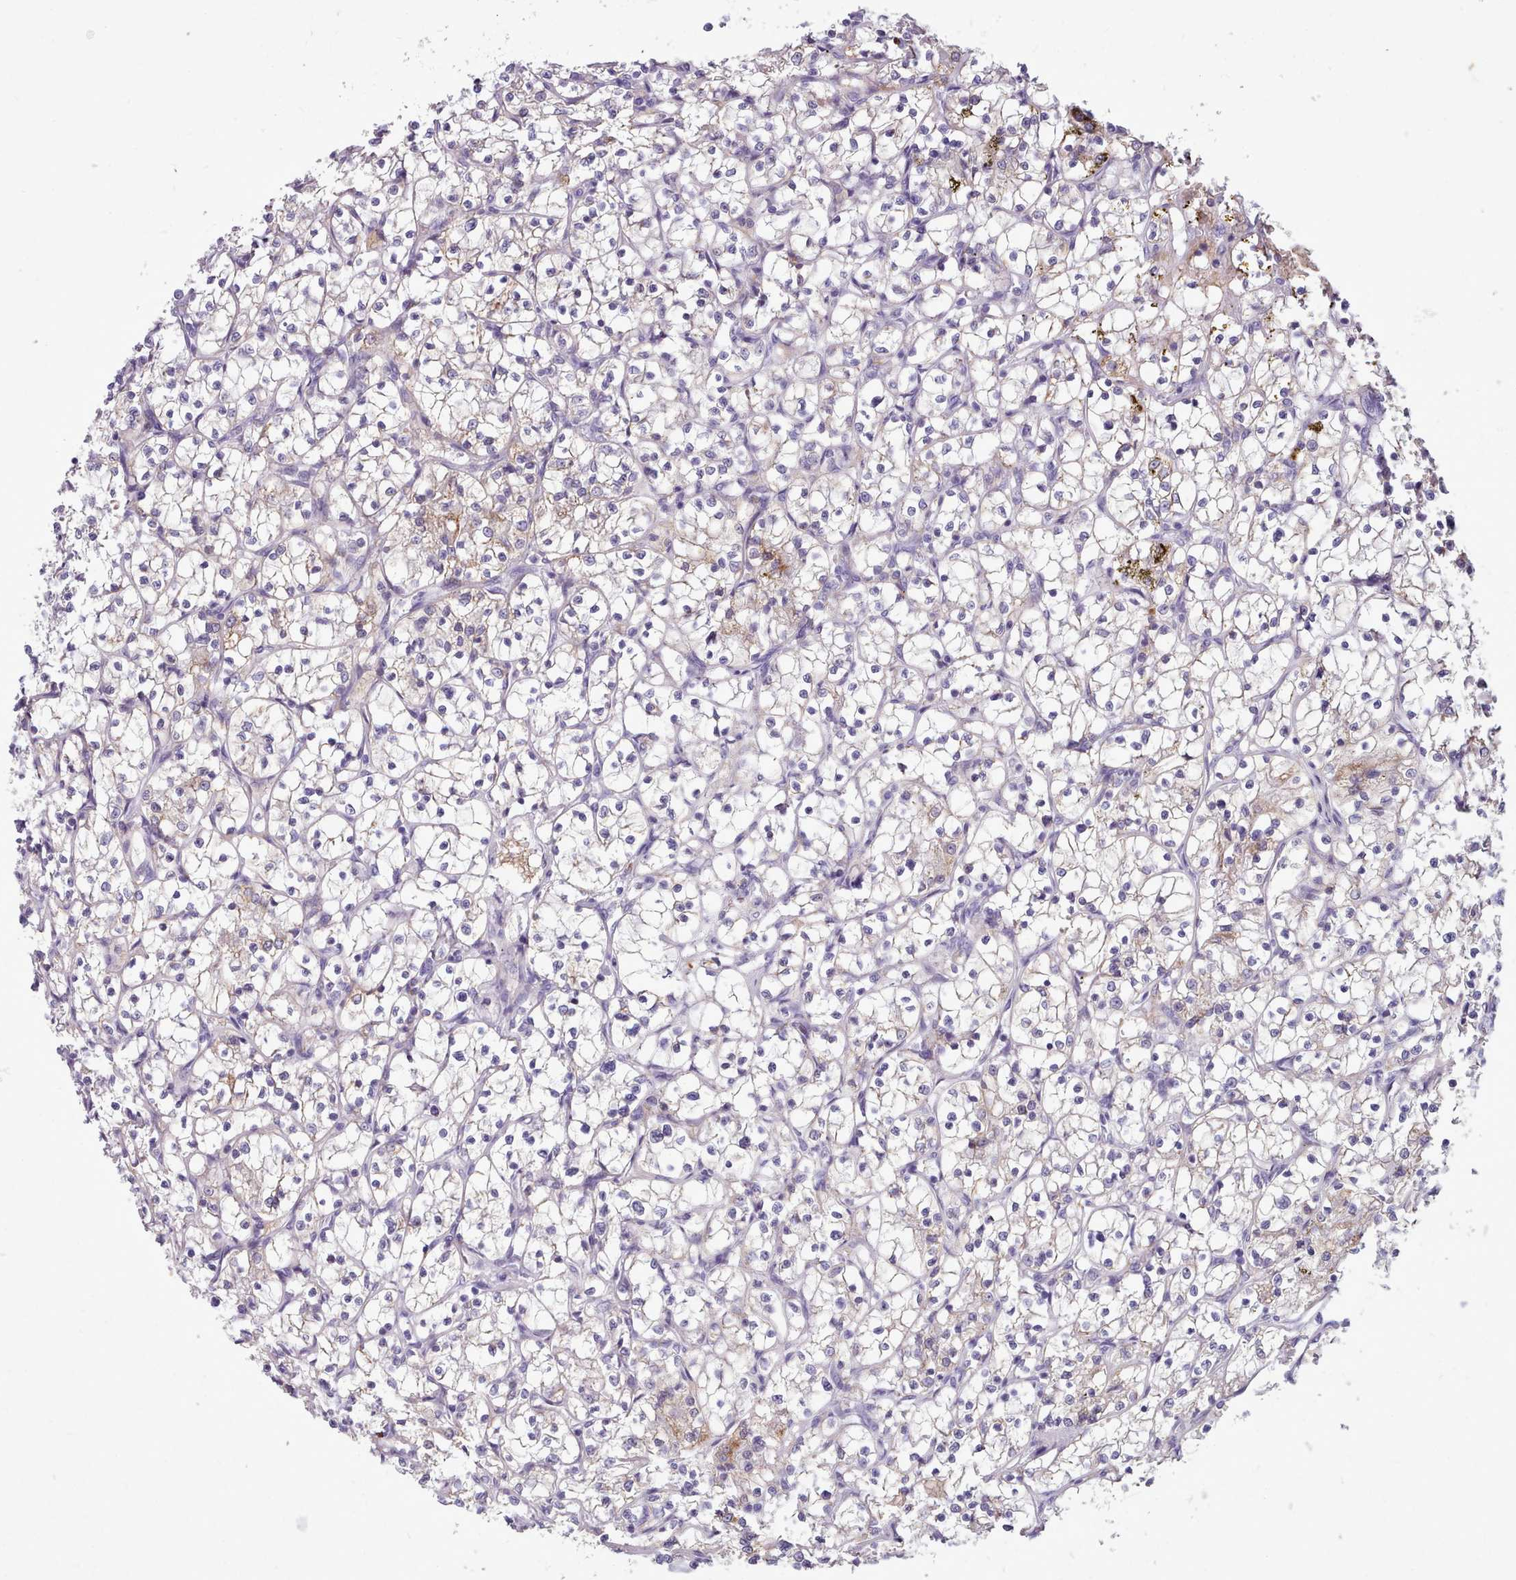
{"staining": {"intensity": "moderate", "quantity": "<25%", "location": "cytoplasmic/membranous"}, "tissue": "renal cancer", "cell_type": "Tumor cells", "image_type": "cancer", "snomed": [{"axis": "morphology", "description": "Adenocarcinoma, NOS"}, {"axis": "topography", "description": "Kidney"}], "caption": "Human adenocarcinoma (renal) stained for a protein (brown) reveals moderate cytoplasmic/membranous positive positivity in approximately <25% of tumor cells.", "gene": "AK4", "patient": {"sex": "female", "age": 69}}